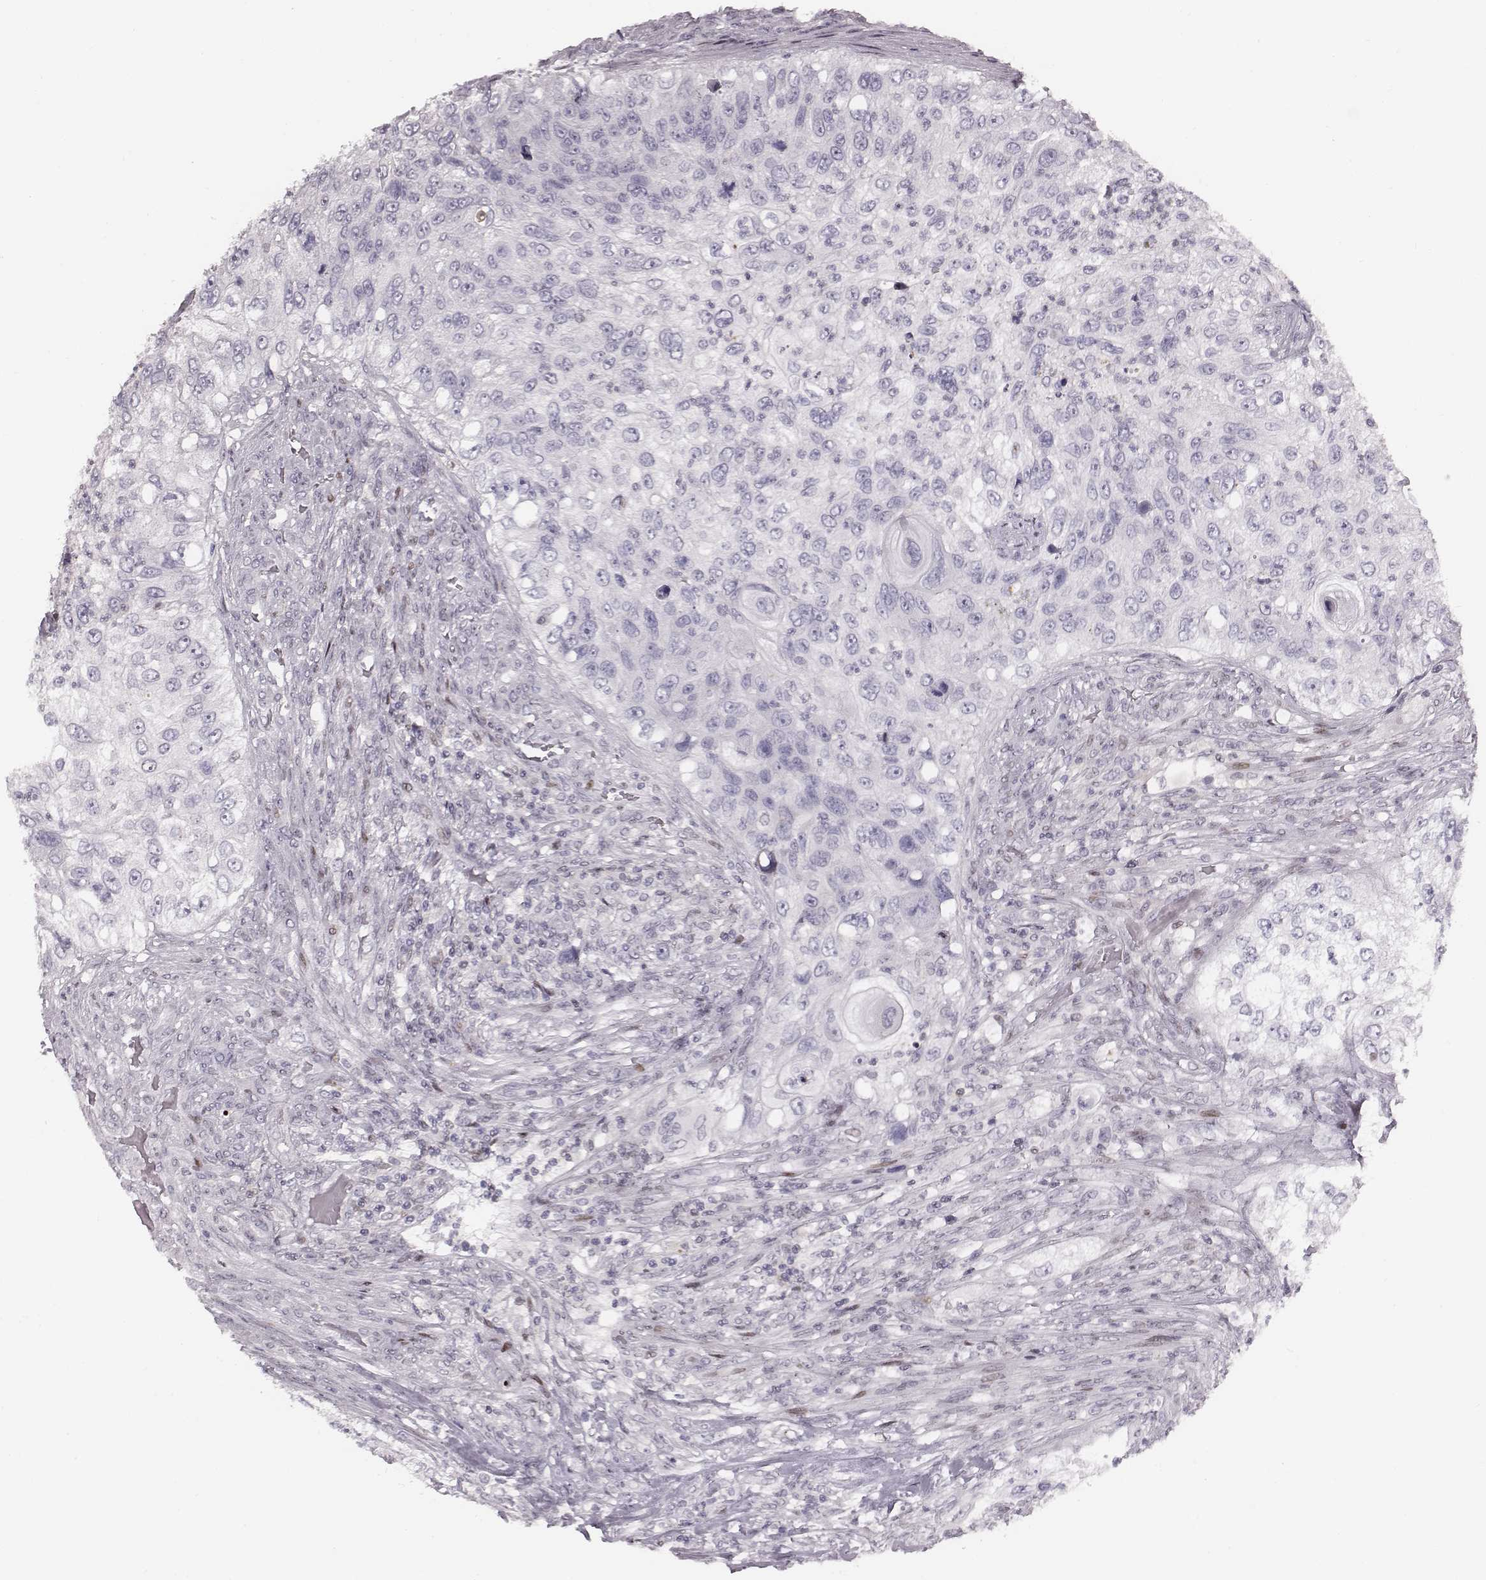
{"staining": {"intensity": "negative", "quantity": "none", "location": "none"}, "tissue": "urothelial cancer", "cell_type": "Tumor cells", "image_type": "cancer", "snomed": [{"axis": "morphology", "description": "Urothelial carcinoma, High grade"}, {"axis": "topography", "description": "Urinary bladder"}], "caption": "The image shows no staining of tumor cells in urothelial cancer.", "gene": "NDC1", "patient": {"sex": "female", "age": 60}}